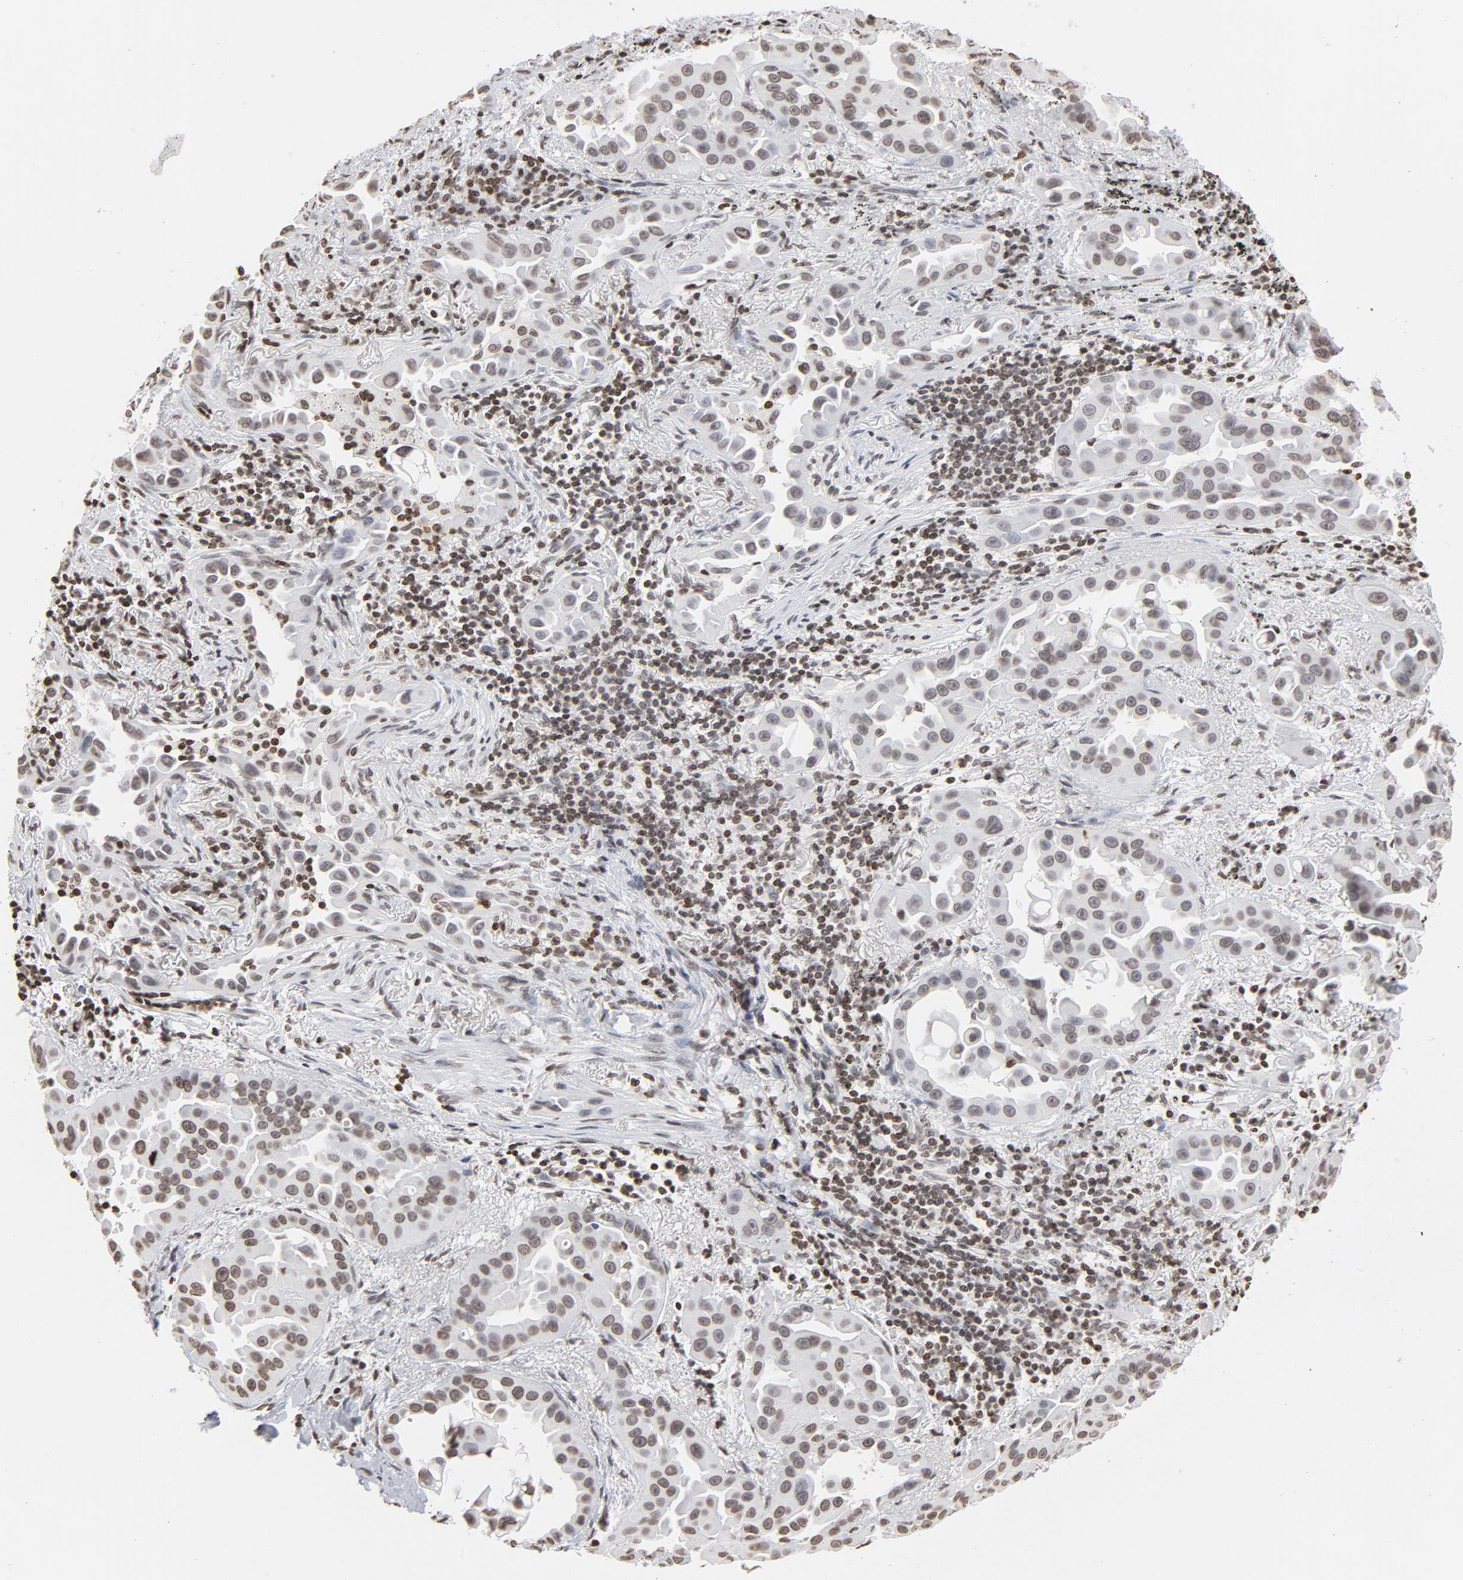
{"staining": {"intensity": "weak", "quantity": ">75%", "location": "nuclear"}, "tissue": "lung cancer", "cell_type": "Tumor cells", "image_type": "cancer", "snomed": [{"axis": "morphology", "description": "Normal tissue, NOS"}, {"axis": "morphology", "description": "Adenocarcinoma, NOS"}, {"axis": "topography", "description": "Bronchus"}], "caption": "Immunohistochemistry (IHC) (DAB (3,3'-diaminobenzidine)) staining of lung adenocarcinoma shows weak nuclear protein positivity in about >75% of tumor cells.", "gene": "H2AC12", "patient": {"sex": "male", "age": 68}}